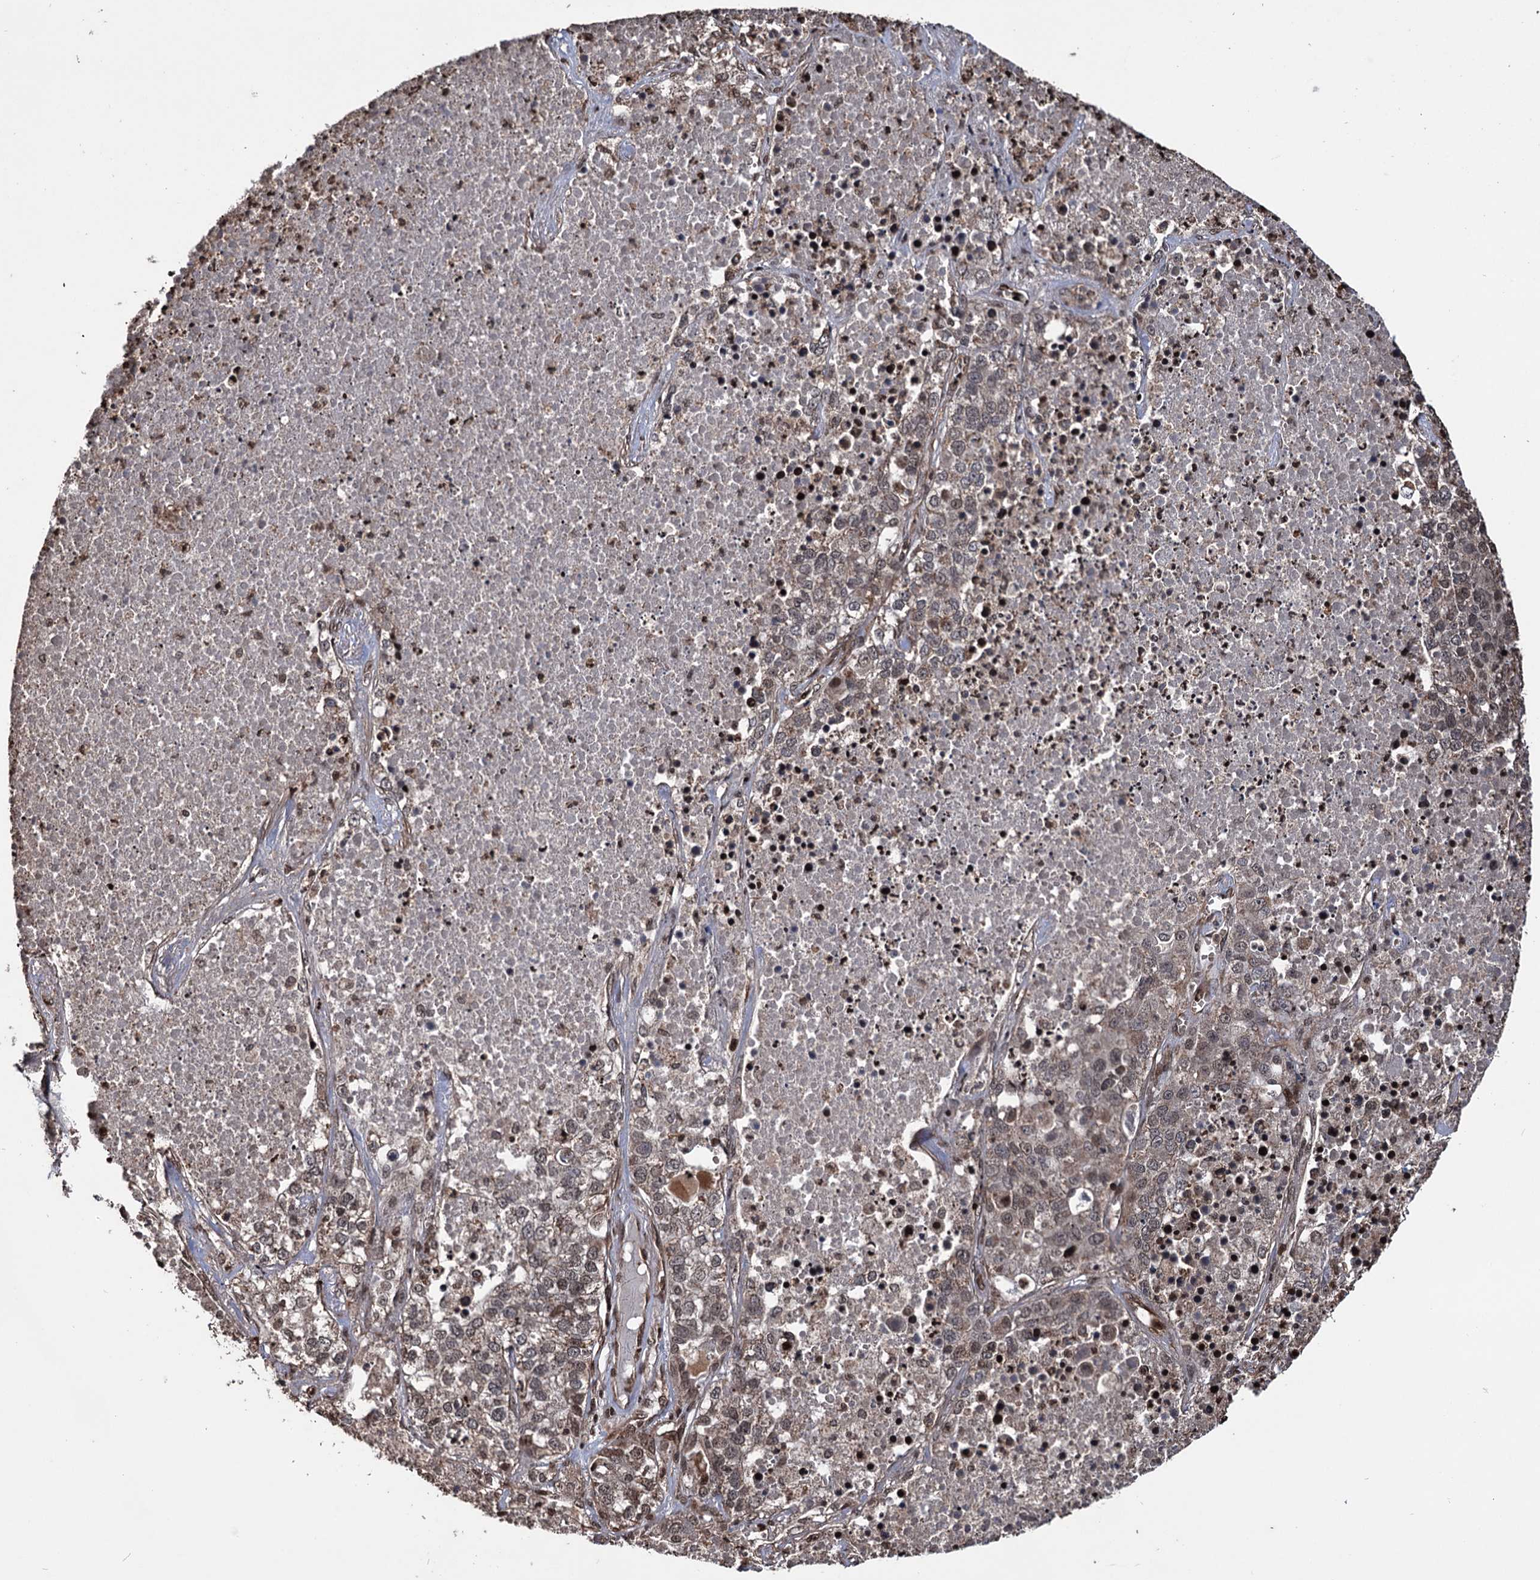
{"staining": {"intensity": "weak", "quantity": "25%-75%", "location": "cytoplasmic/membranous,nuclear"}, "tissue": "lung cancer", "cell_type": "Tumor cells", "image_type": "cancer", "snomed": [{"axis": "morphology", "description": "Adenocarcinoma, NOS"}, {"axis": "topography", "description": "Lung"}], "caption": "Immunohistochemistry image of human lung cancer (adenocarcinoma) stained for a protein (brown), which demonstrates low levels of weak cytoplasmic/membranous and nuclear expression in approximately 25%-75% of tumor cells.", "gene": "EYA4", "patient": {"sex": "male", "age": 49}}